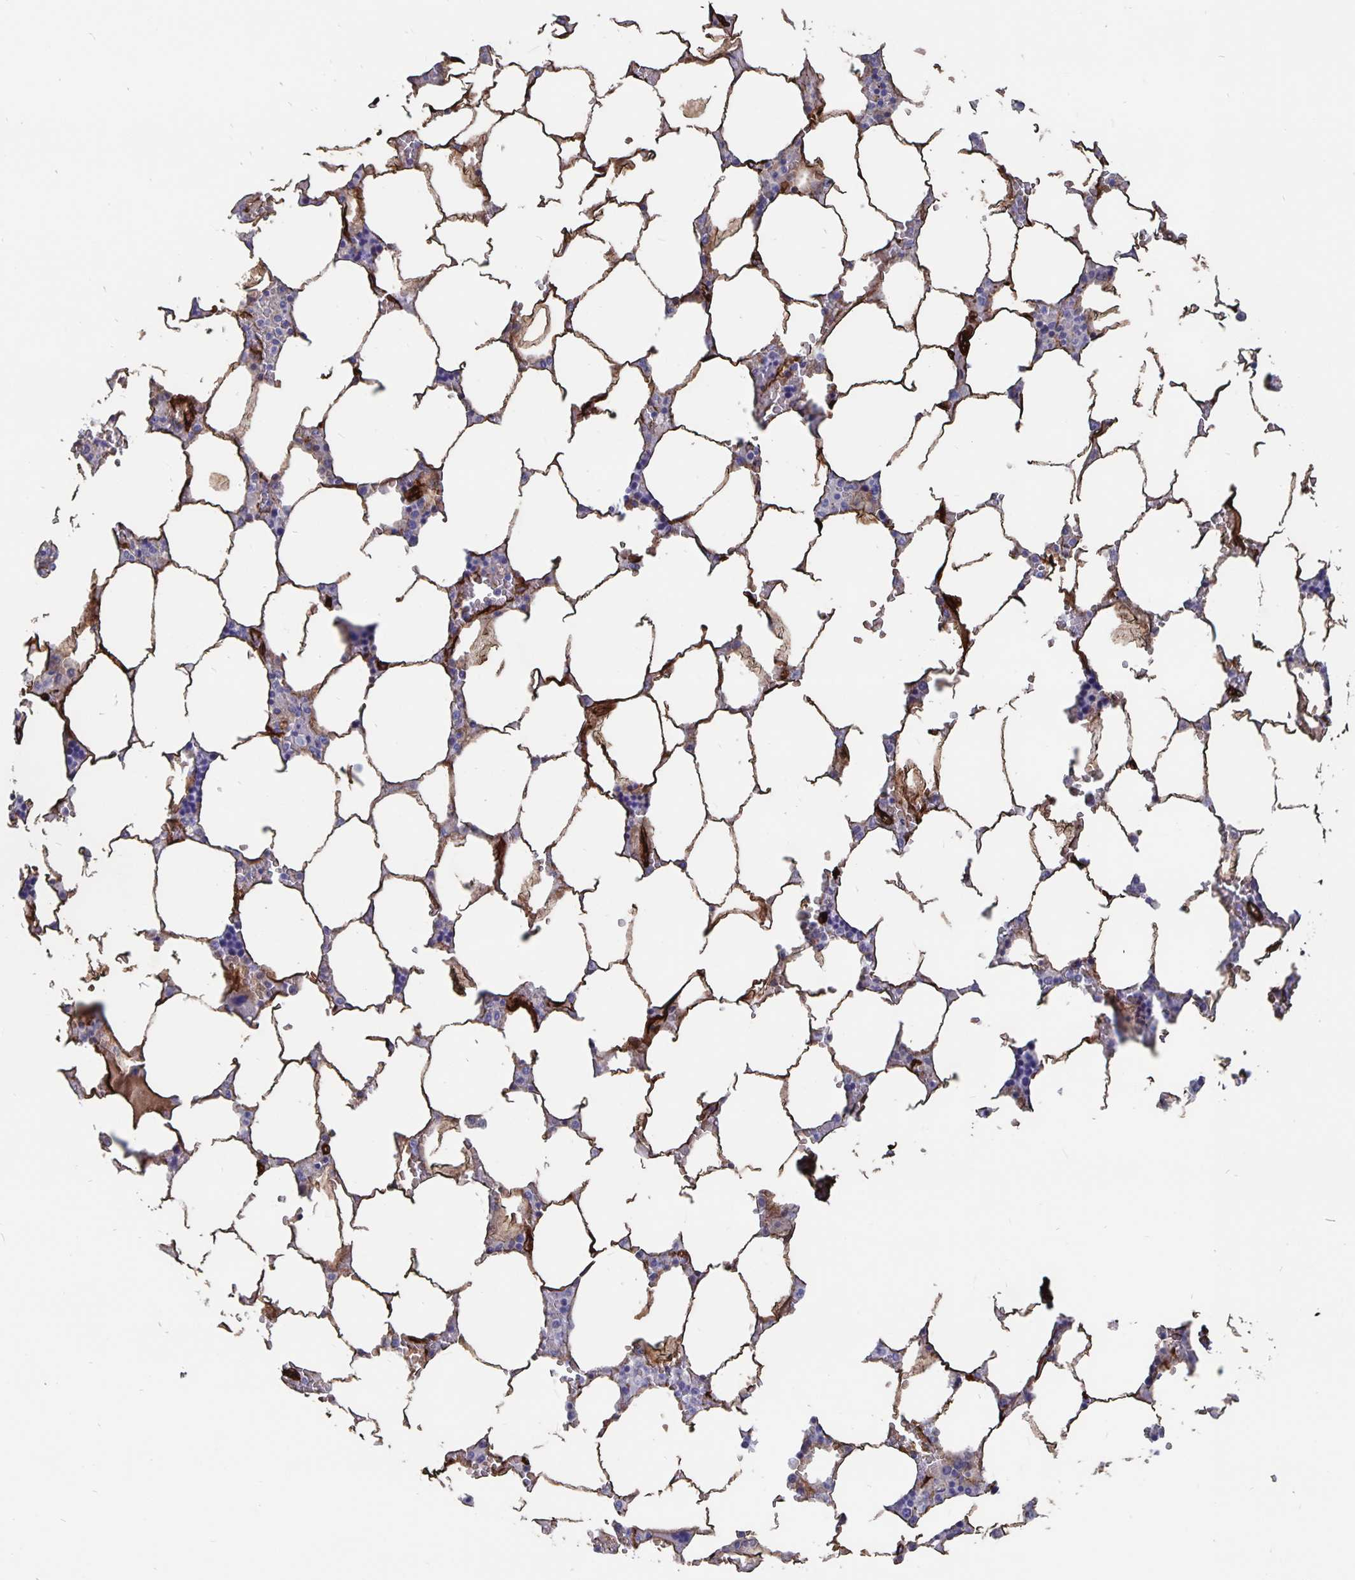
{"staining": {"intensity": "moderate", "quantity": "<25%", "location": "cytoplasmic/membranous"}, "tissue": "bone marrow", "cell_type": "Hematopoietic cells", "image_type": "normal", "snomed": [{"axis": "morphology", "description": "Normal tissue, NOS"}, {"axis": "topography", "description": "Bone marrow"}], "caption": "Hematopoietic cells show moderate cytoplasmic/membranous positivity in about <25% of cells in normal bone marrow. (DAB (3,3'-diaminobenzidine) IHC with brightfield microscopy, high magnification).", "gene": "DCHS2", "patient": {"sex": "male", "age": 64}}